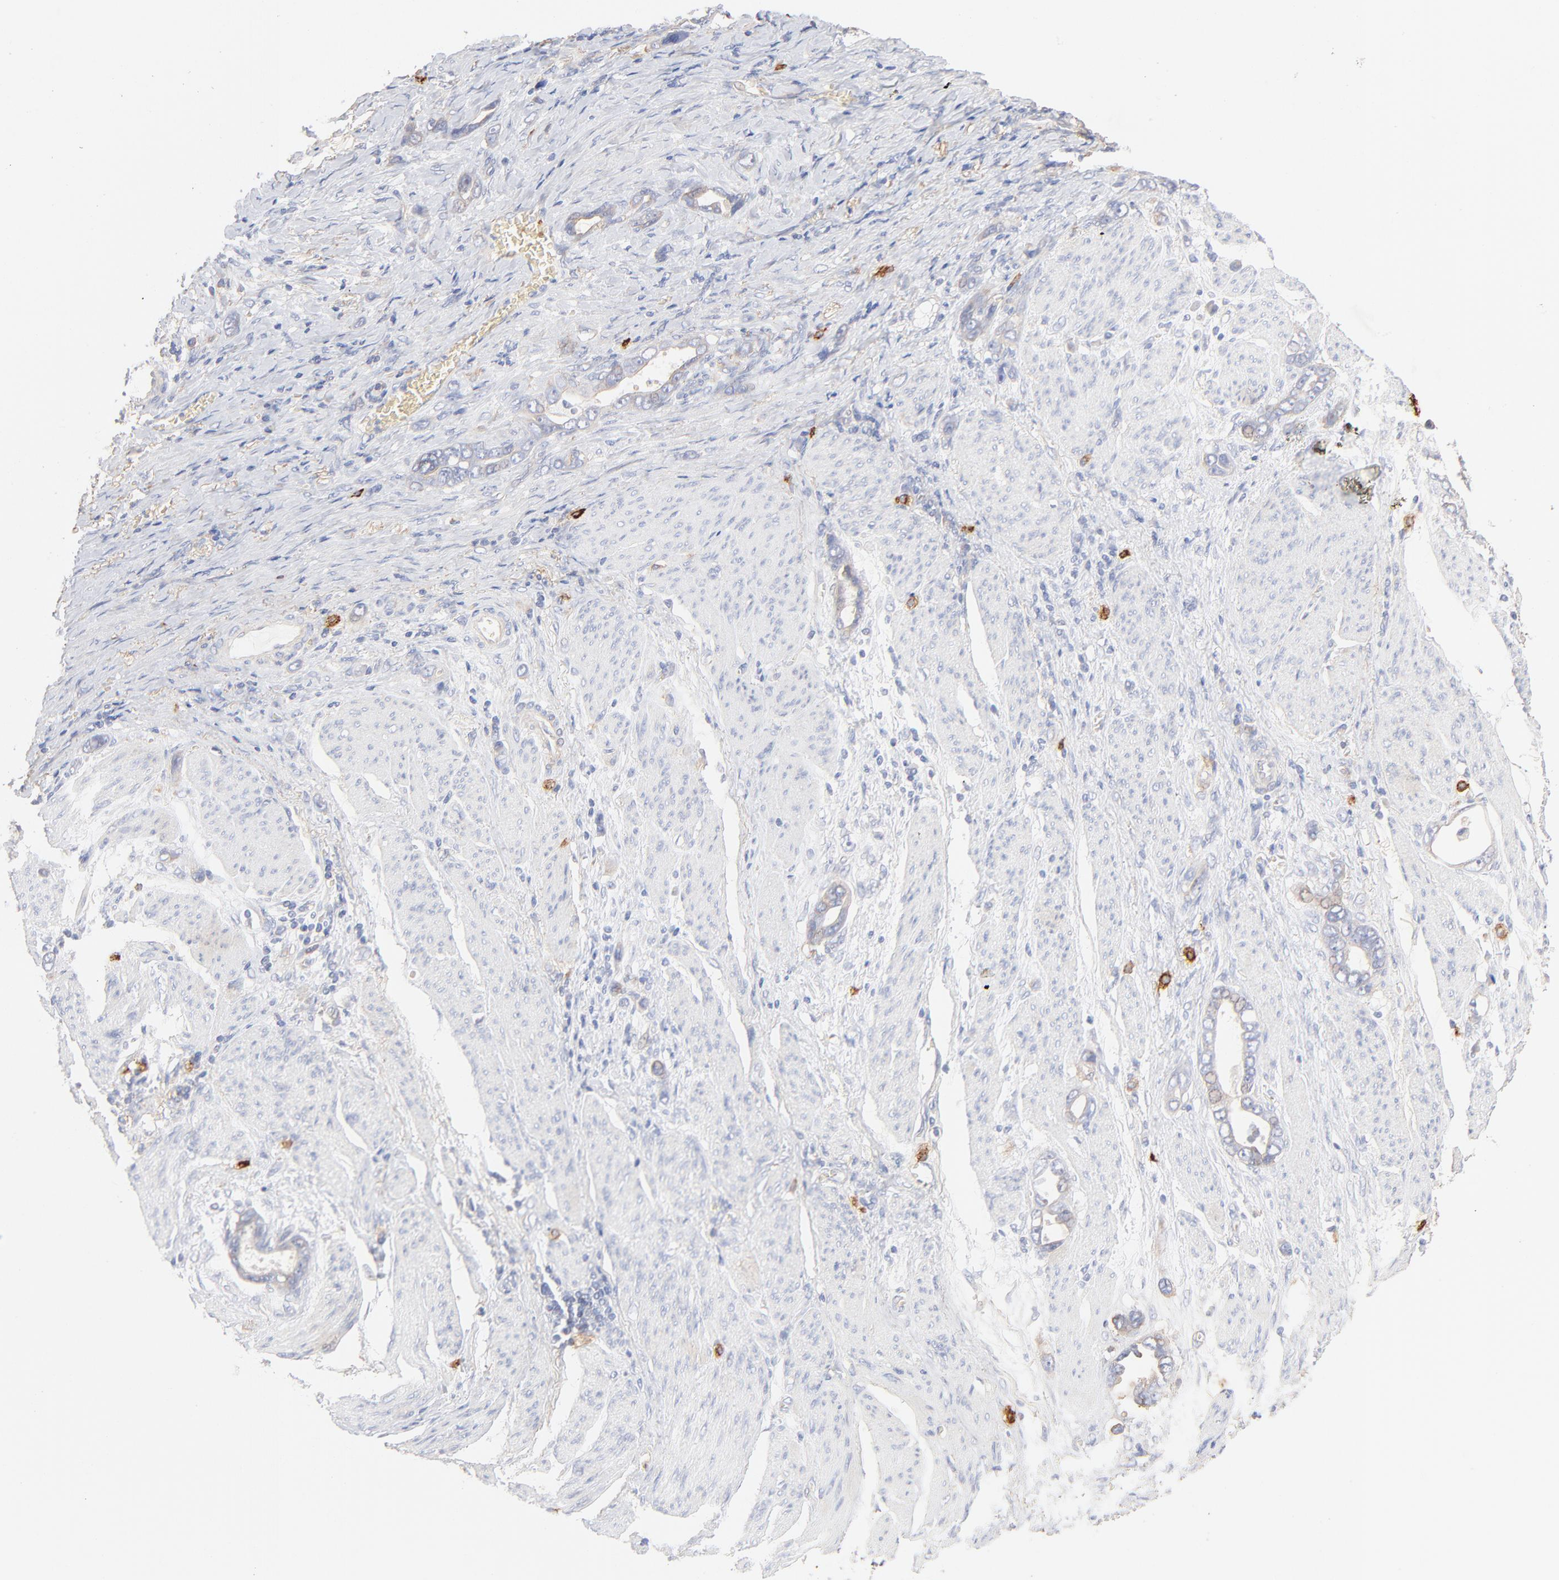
{"staining": {"intensity": "negative", "quantity": "none", "location": "none"}, "tissue": "stomach cancer", "cell_type": "Tumor cells", "image_type": "cancer", "snomed": [{"axis": "morphology", "description": "Adenocarcinoma, NOS"}, {"axis": "topography", "description": "Stomach"}], "caption": "A micrograph of human stomach cancer is negative for staining in tumor cells.", "gene": "SPTB", "patient": {"sex": "male", "age": 78}}